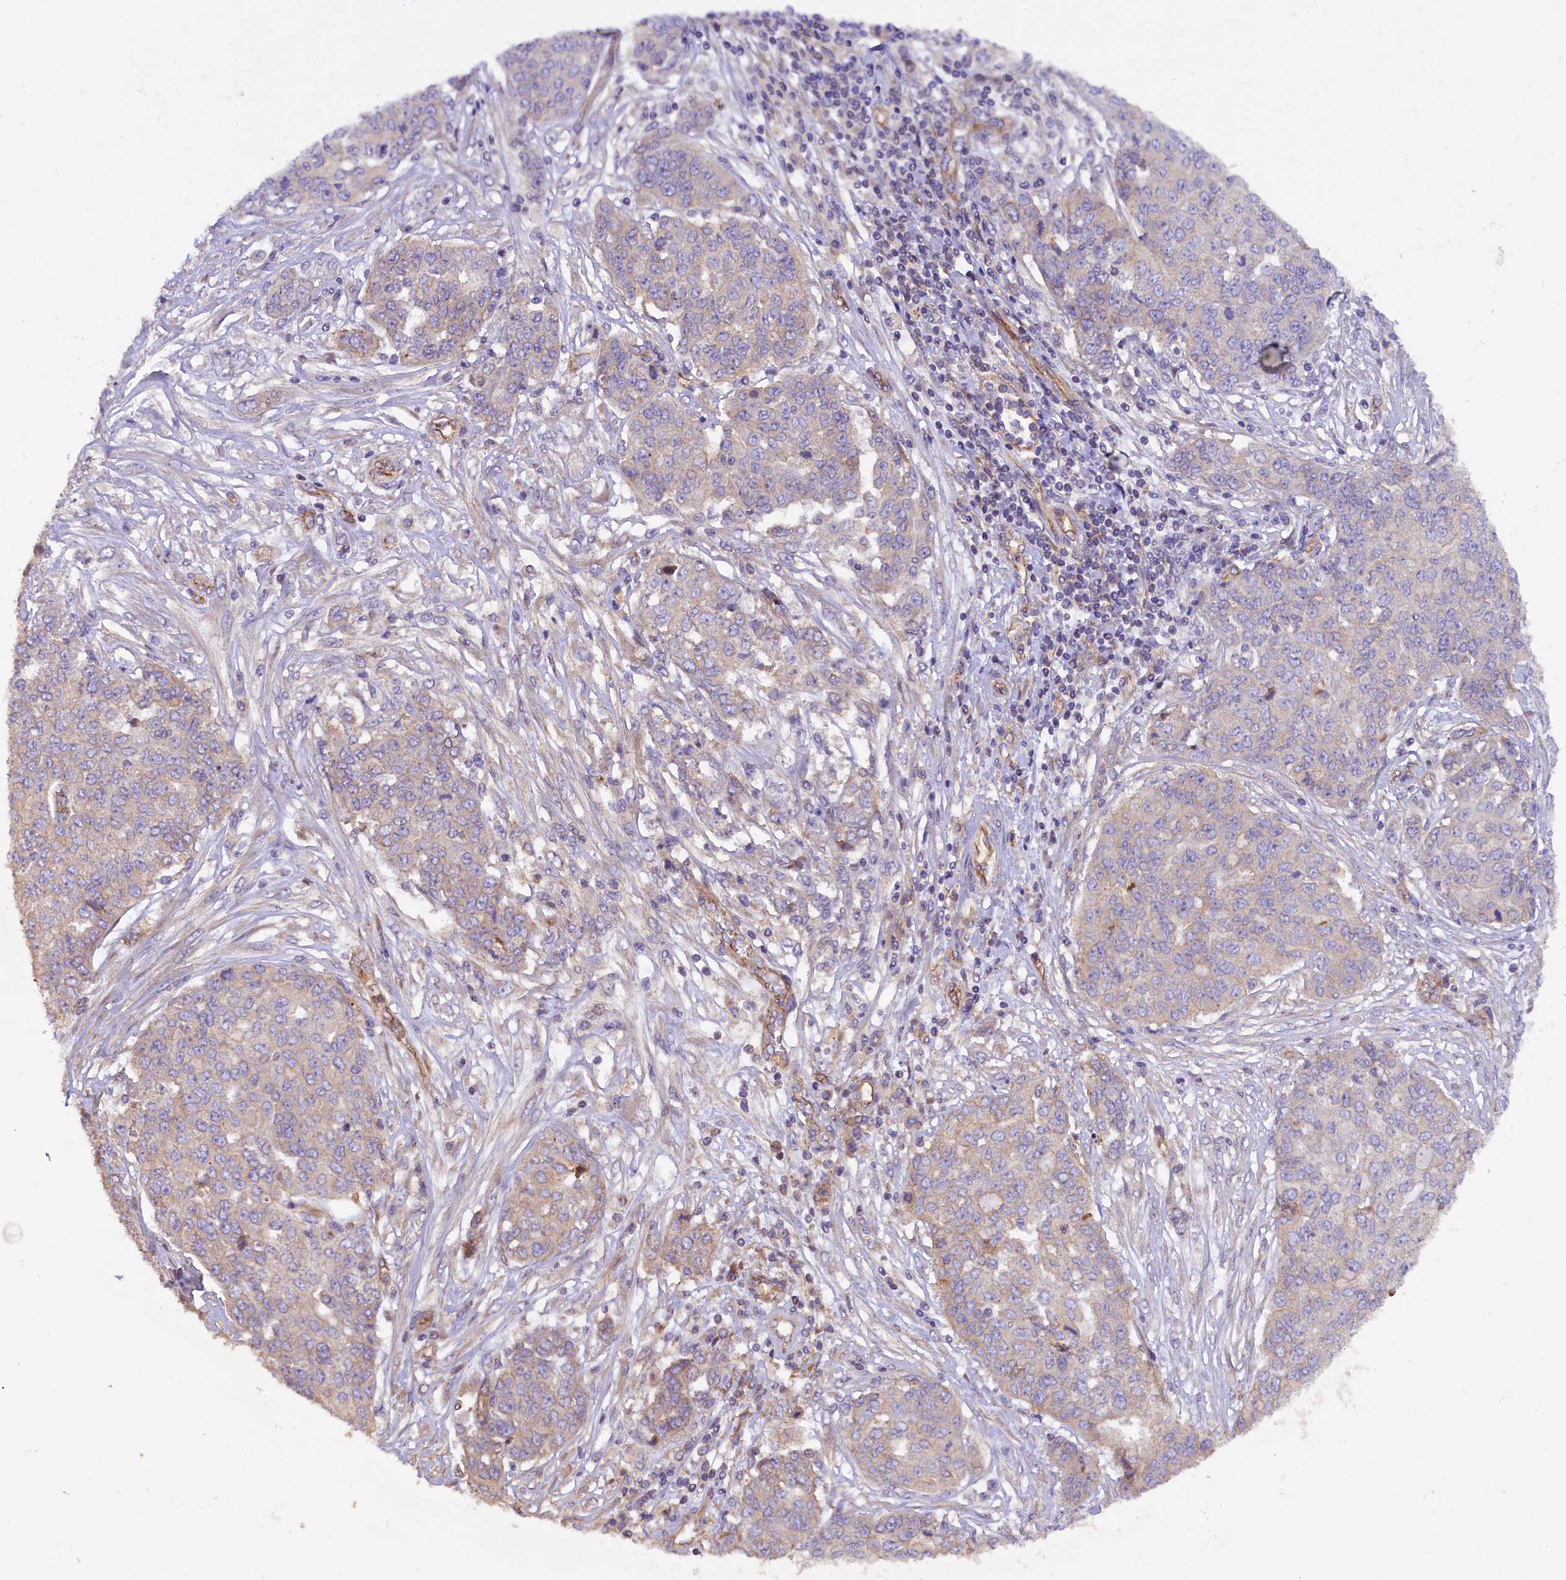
{"staining": {"intensity": "weak", "quantity": "<25%", "location": "cytoplasmic/membranous"}, "tissue": "ovarian cancer", "cell_type": "Tumor cells", "image_type": "cancer", "snomed": [{"axis": "morphology", "description": "Cystadenocarcinoma, serous, NOS"}, {"axis": "topography", "description": "Soft tissue"}, {"axis": "topography", "description": "Ovary"}], "caption": "Tumor cells are negative for brown protein staining in ovarian cancer.", "gene": "ERMARD", "patient": {"sex": "female", "age": 57}}